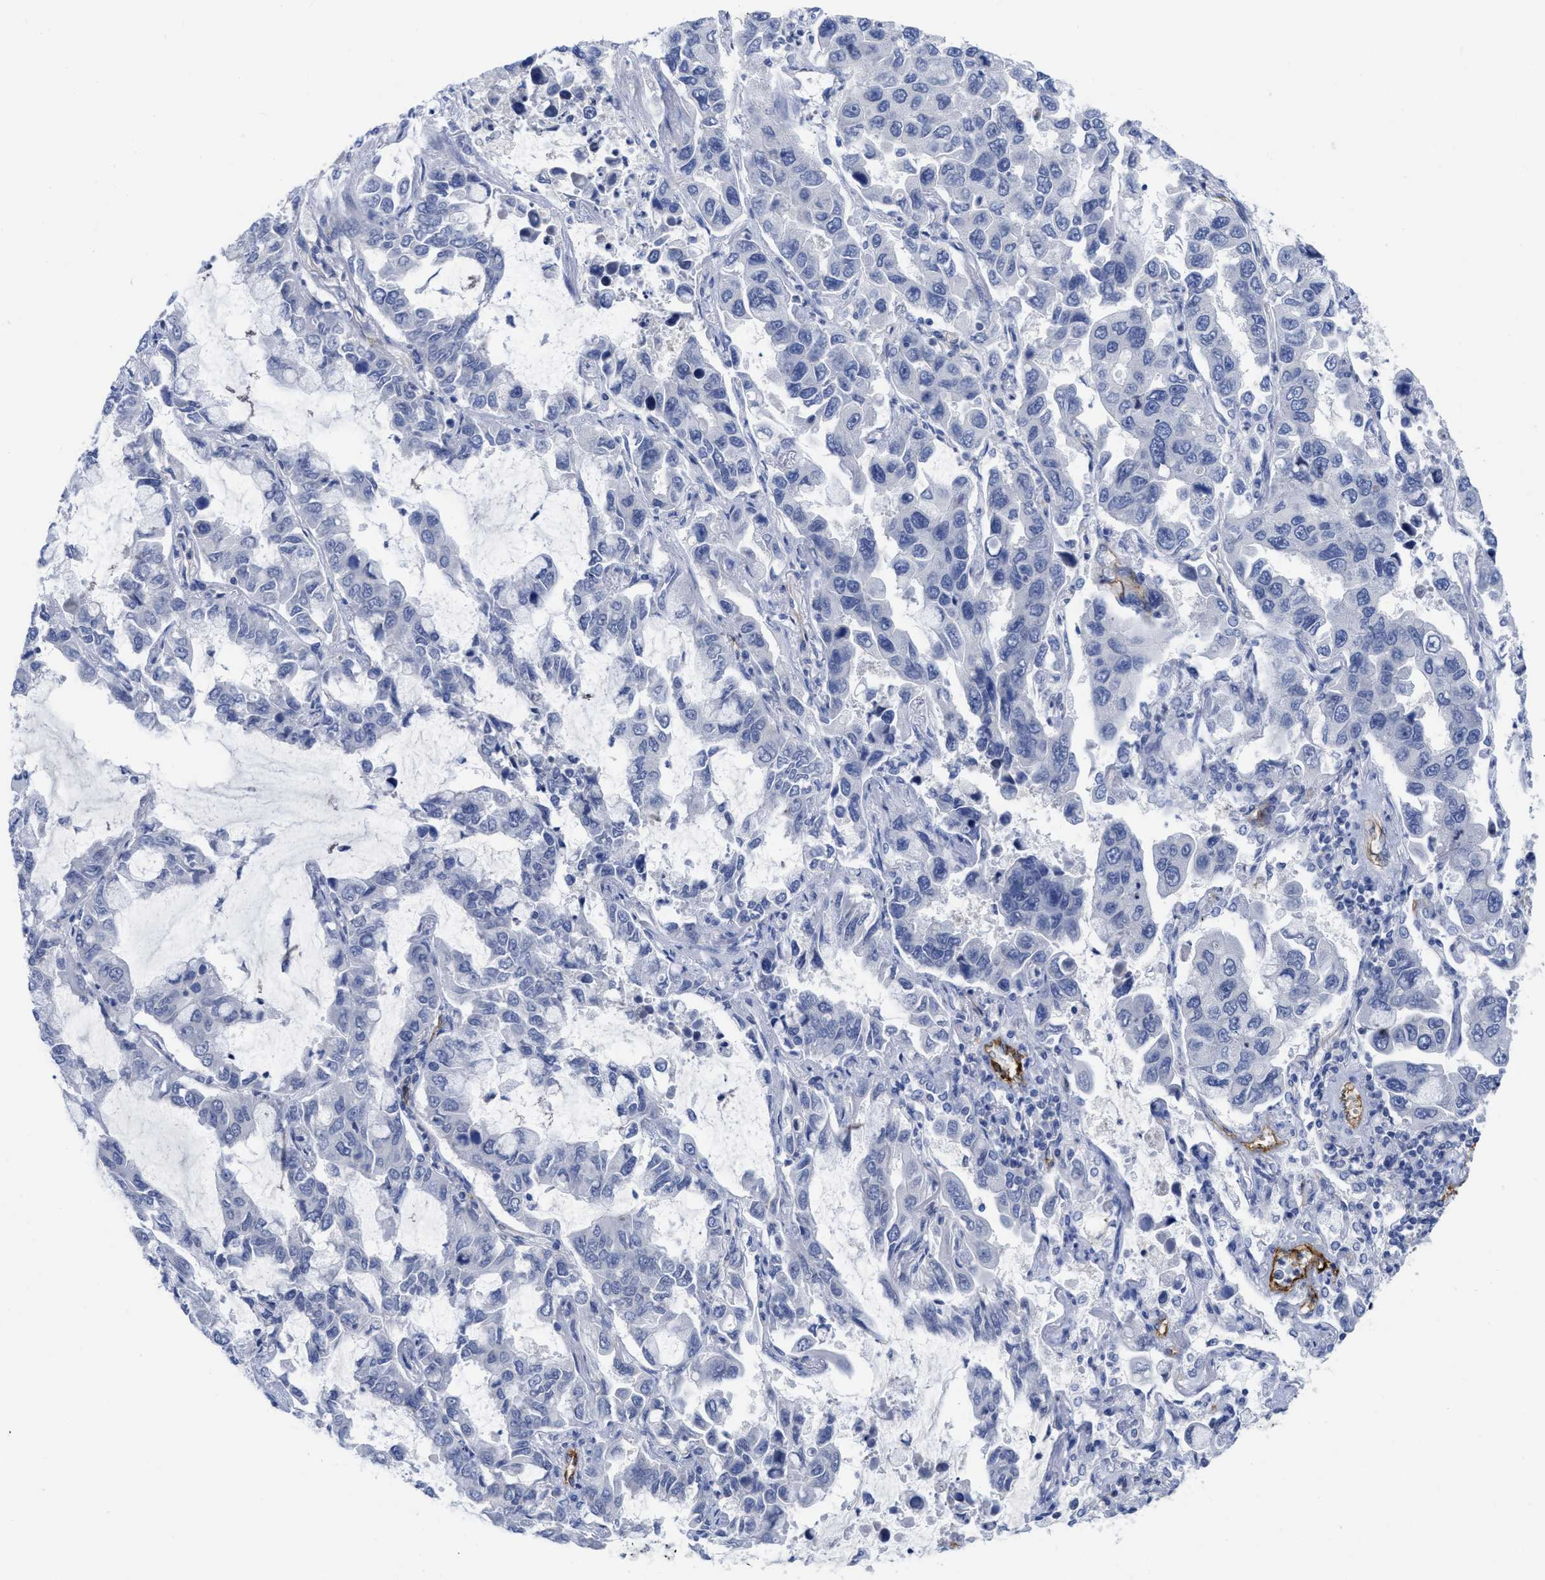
{"staining": {"intensity": "negative", "quantity": "none", "location": "none"}, "tissue": "lung cancer", "cell_type": "Tumor cells", "image_type": "cancer", "snomed": [{"axis": "morphology", "description": "Adenocarcinoma, NOS"}, {"axis": "topography", "description": "Lung"}], "caption": "Human lung cancer stained for a protein using immunohistochemistry (IHC) shows no positivity in tumor cells.", "gene": "ACKR1", "patient": {"sex": "male", "age": 64}}